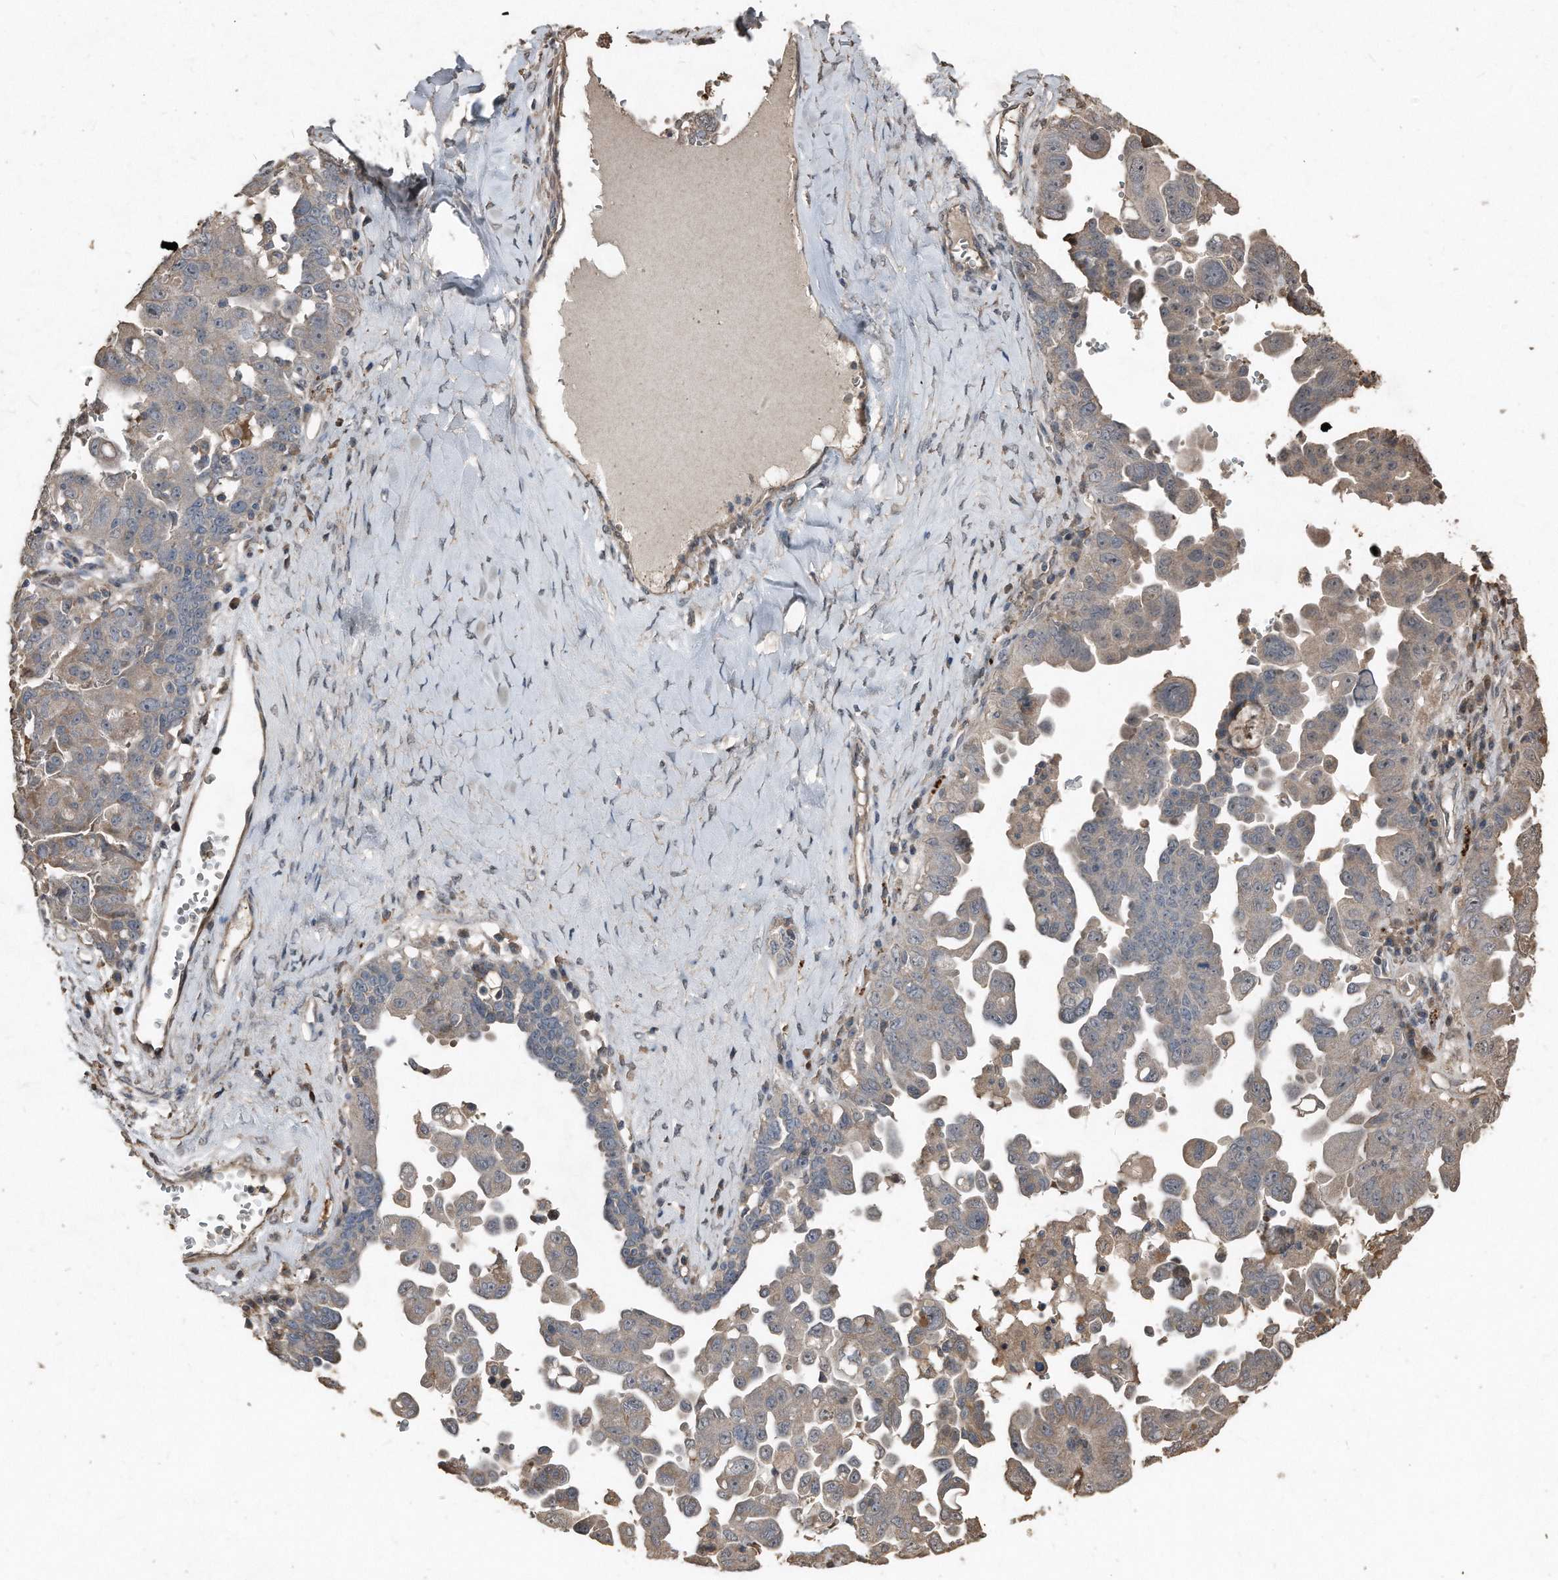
{"staining": {"intensity": "weak", "quantity": "<25%", "location": "cytoplasmic/membranous"}, "tissue": "ovarian cancer", "cell_type": "Tumor cells", "image_type": "cancer", "snomed": [{"axis": "morphology", "description": "Carcinoma, endometroid"}, {"axis": "topography", "description": "Ovary"}], "caption": "High magnification brightfield microscopy of ovarian cancer stained with DAB (brown) and counterstained with hematoxylin (blue): tumor cells show no significant expression.", "gene": "ANKRD10", "patient": {"sex": "female", "age": 62}}